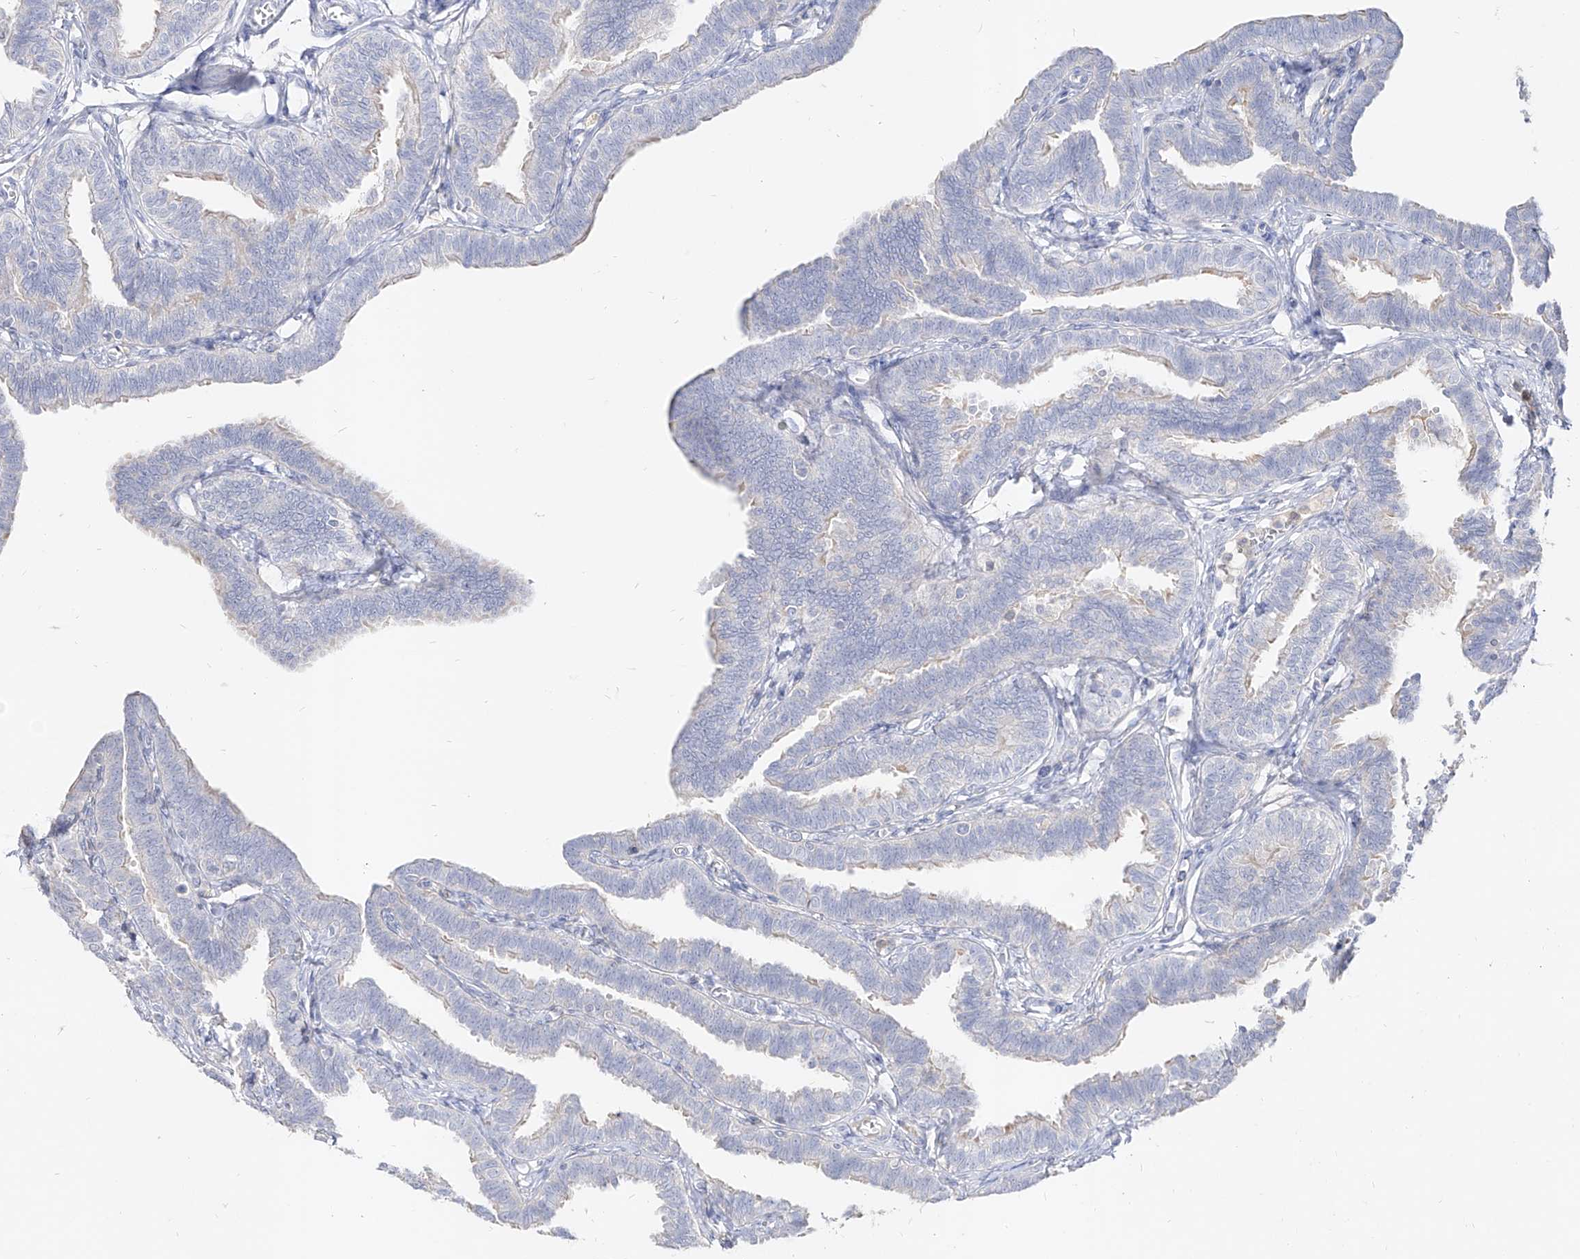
{"staining": {"intensity": "negative", "quantity": "none", "location": "none"}, "tissue": "fallopian tube", "cell_type": "Glandular cells", "image_type": "normal", "snomed": [{"axis": "morphology", "description": "Normal tissue, NOS"}, {"axis": "topography", "description": "Fallopian tube"}, {"axis": "topography", "description": "Ovary"}], "caption": "Fallopian tube was stained to show a protein in brown. There is no significant staining in glandular cells. (DAB (3,3'-diaminobenzidine) immunohistochemistry, high magnification).", "gene": "RBFOX3", "patient": {"sex": "female", "age": 23}}